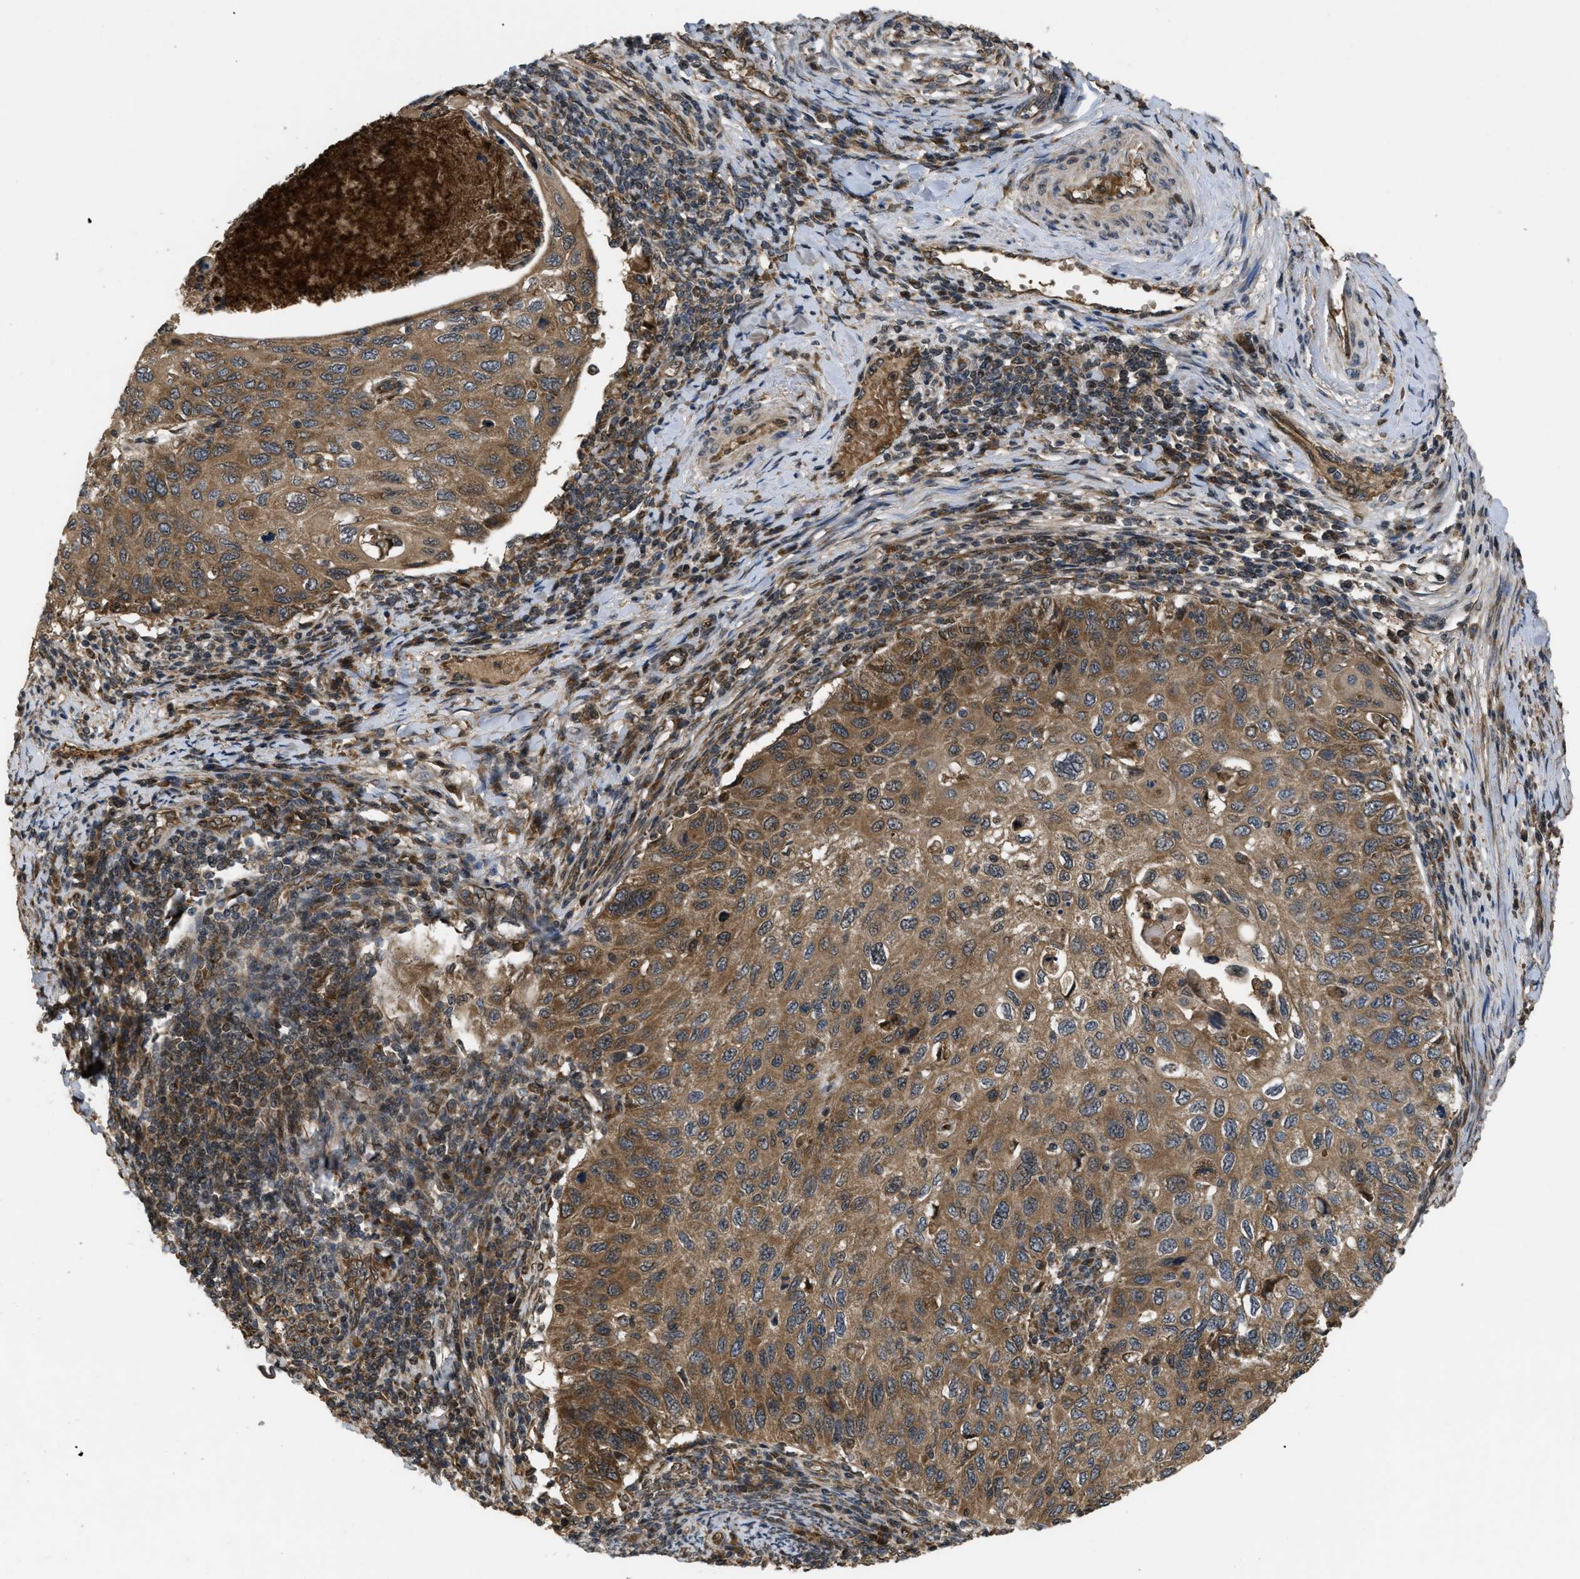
{"staining": {"intensity": "moderate", "quantity": ">75%", "location": "cytoplasmic/membranous"}, "tissue": "cervical cancer", "cell_type": "Tumor cells", "image_type": "cancer", "snomed": [{"axis": "morphology", "description": "Squamous cell carcinoma, NOS"}, {"axis": "topography", "description": "Cervix"}], "caption": "Cervical cancer (squamous cell carcinoma) was stained to show a protein in brown. There is medium levels of moderate cytoplasmic/membranous staining in about >75% of tumor cells.", "gene": "SPTLC1", "patient": {"sex": "female", "age": 70}}